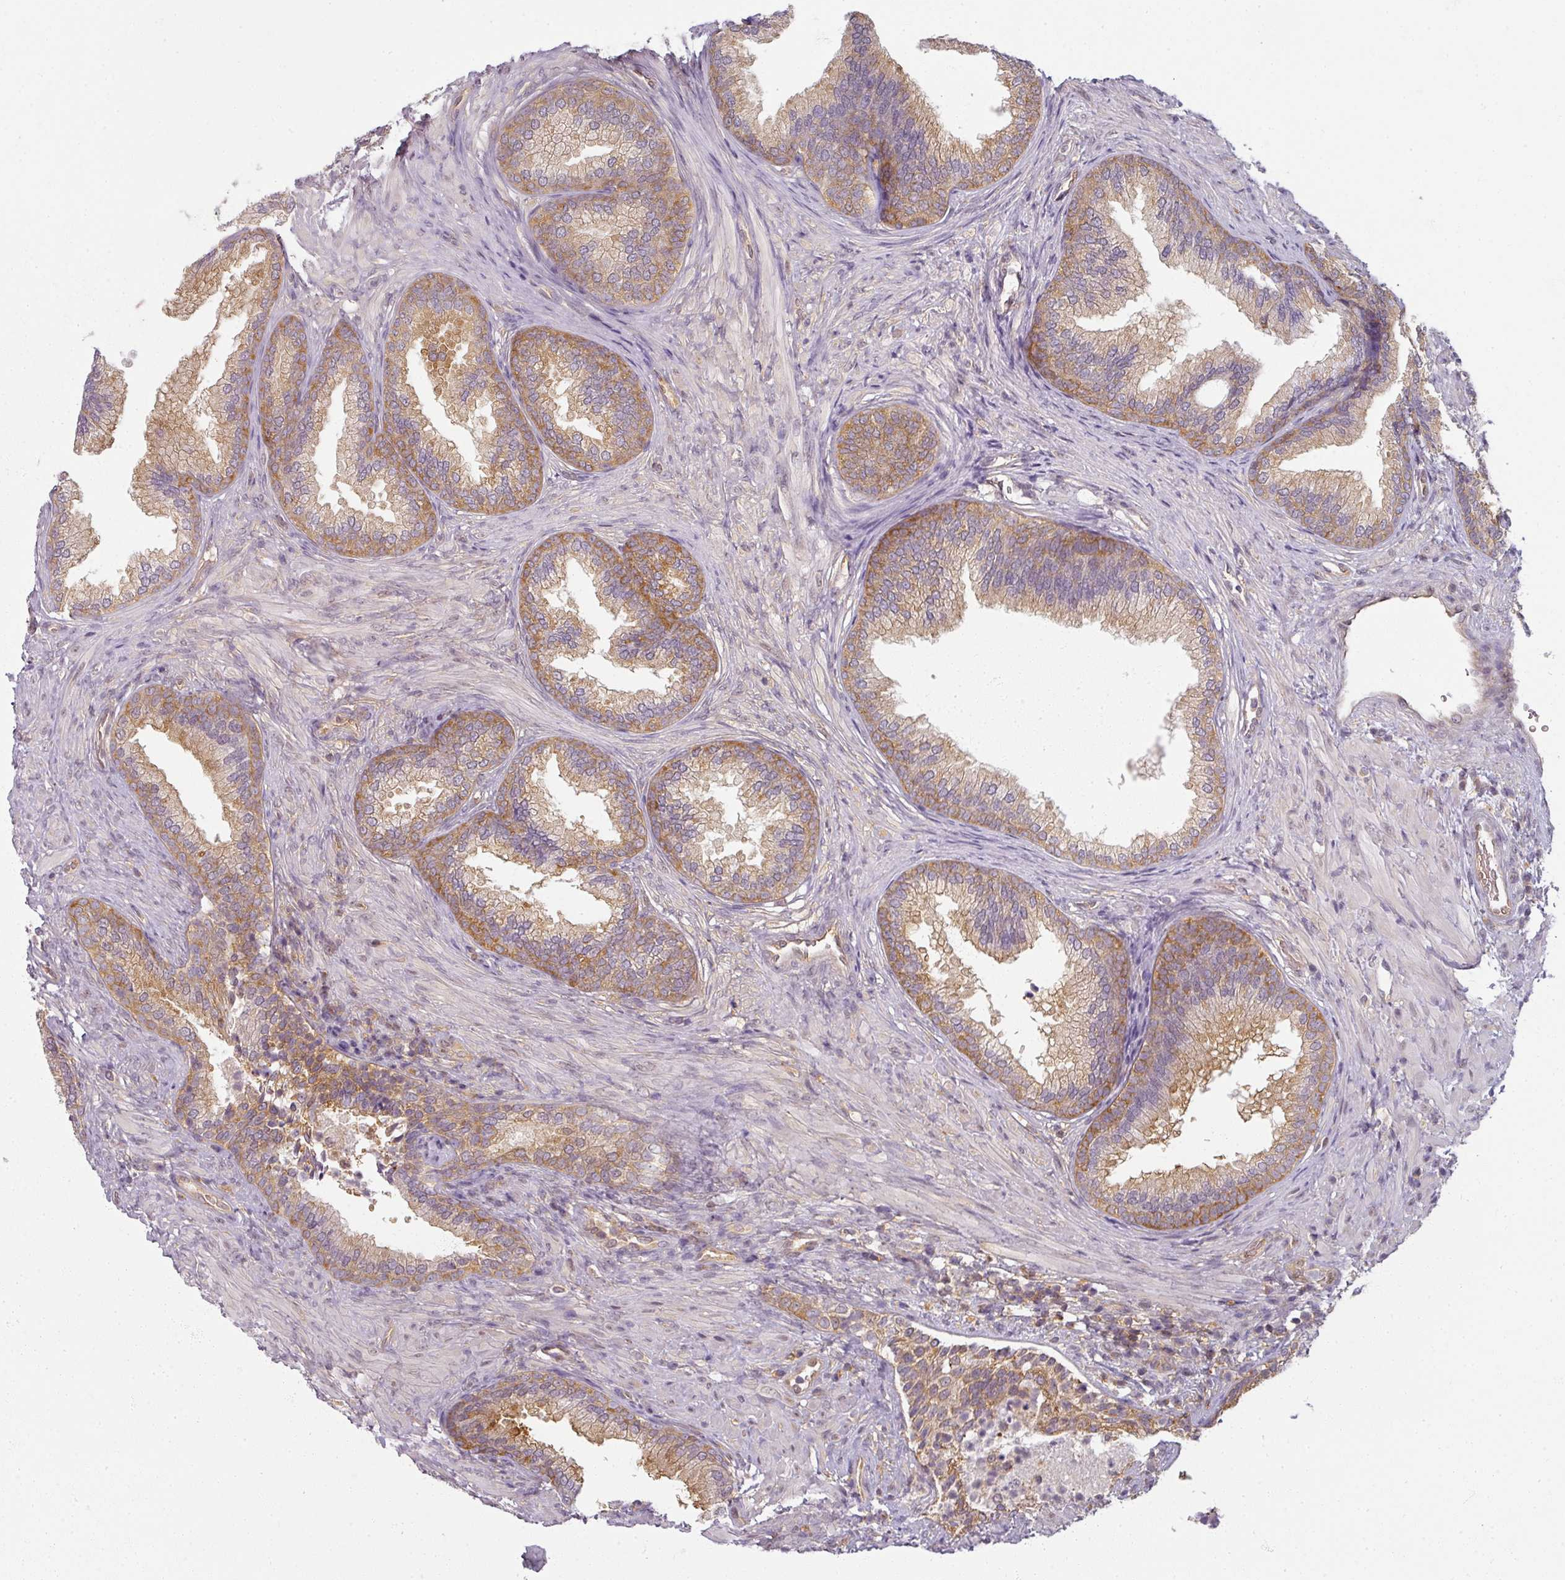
{"staining": {"intensity": "moderate", "quantity": "25%-75%", "location": "cytoplasmic/membranous"}, "tissue": "prostate", "cell_type": "Glandular cells", "image_type": "normal", "snomed": [{"axis": "morphology", "description": "Normal tissue, NOS"}, {"axis": "topography", "description": "Prostate"}], "caption": "An immunohistochemistry (IHC) image of unremarkable tissue is shown. Protein staining in brown shows moderate cytoplasmic/membranous positivity in prostate within glandular cells. (Brightfield microscopy of DAB IHC at high magnification).", "gene": "AGPAT4", "patient": {"sex": "male", "age": 76}}